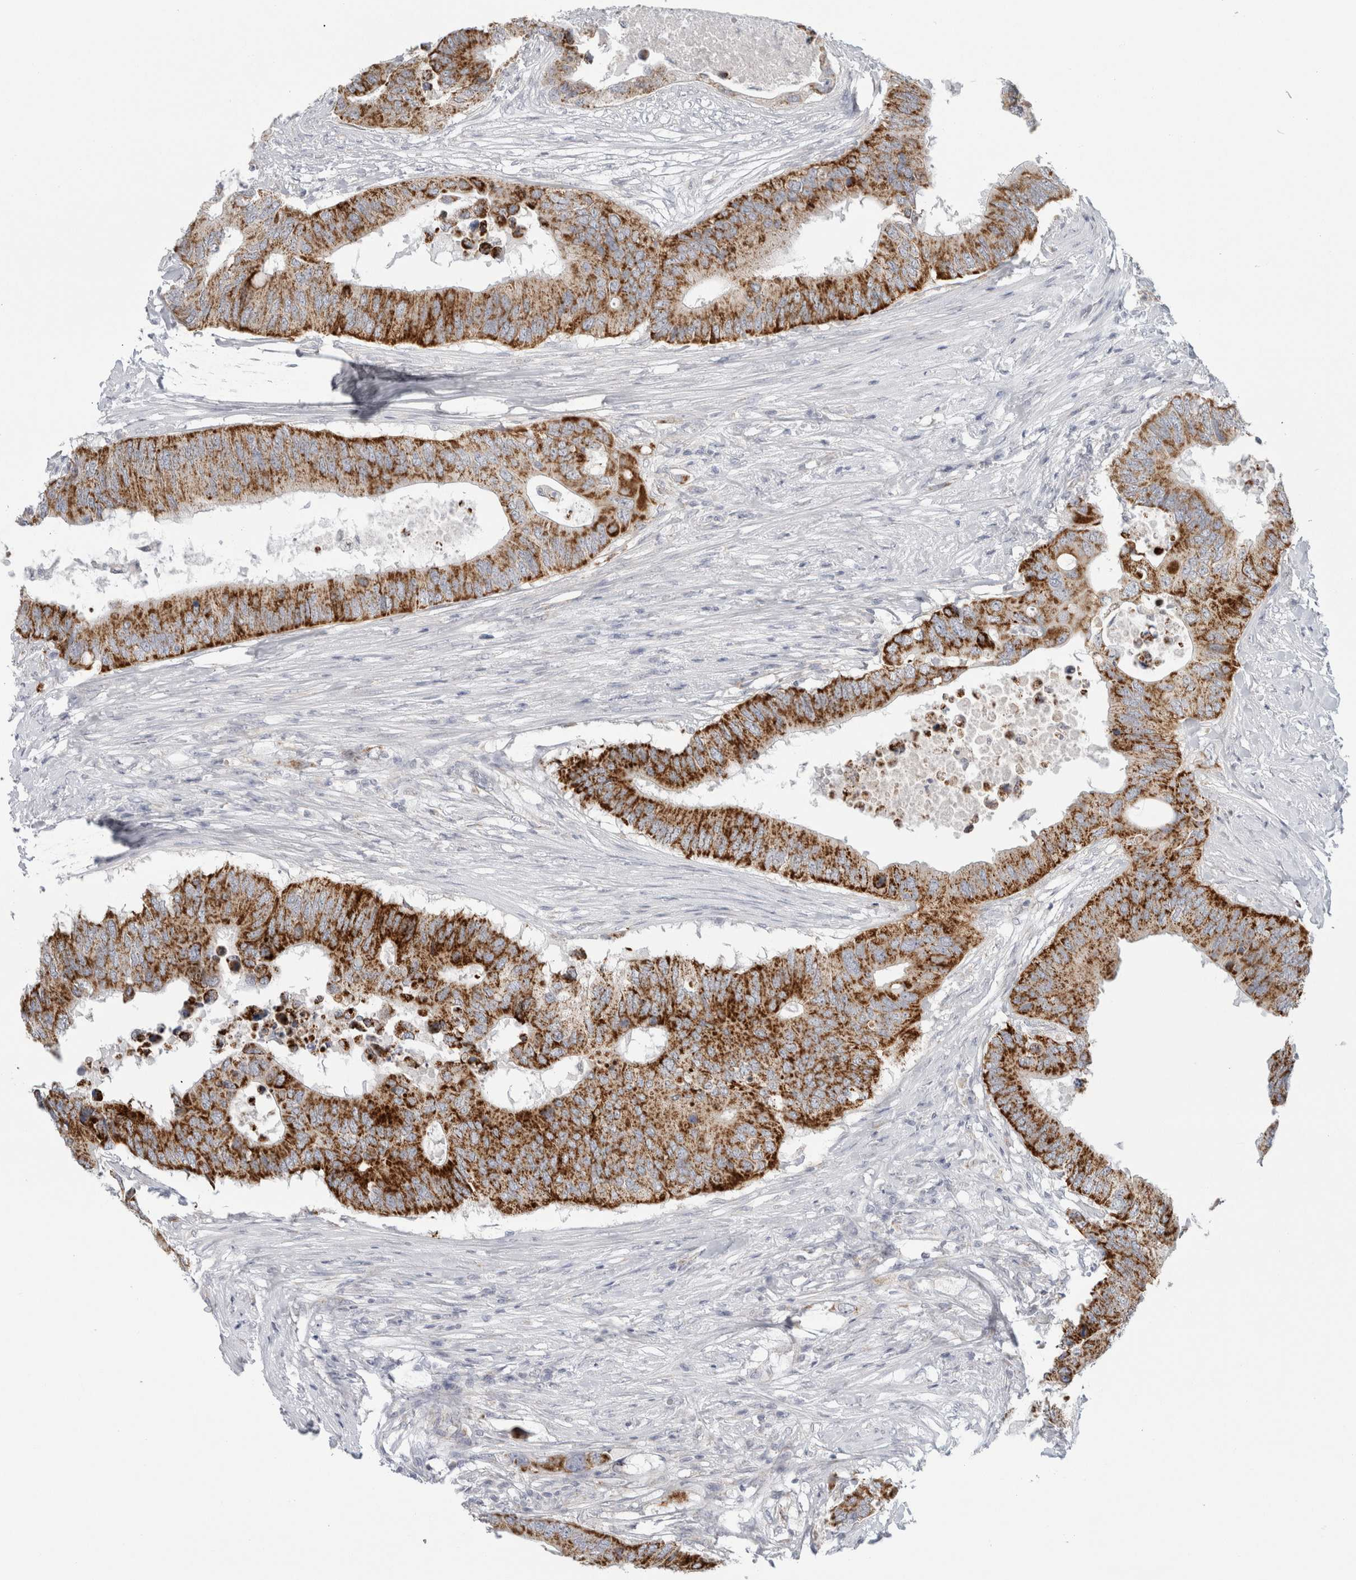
{"staining": {"intensity": "strong", "quantity": ">75%", "location": "cytoplasmic/membranous"}, "tissue": "colorectal cancer", "cell_type": "Tumor cells", "image_type": "cancer", "snomed": [{"axis": "morphology", "description": "Adenocarcinoma, NOS"}, {"axis": "topography", "description": "Colon"}], "caption": "High-magnification brightfield microscopy of colorectal cancer stained with DAB (3,3'-diaminobenzidine) (brown) and counterstained with hematoxylin (blue). tumor cells exhibit strong cytoplasmic/membranous staining is present in approximately>75% of cells.", "gene": "FAHD1", "patient": {"sex": "male", "age": 71}}